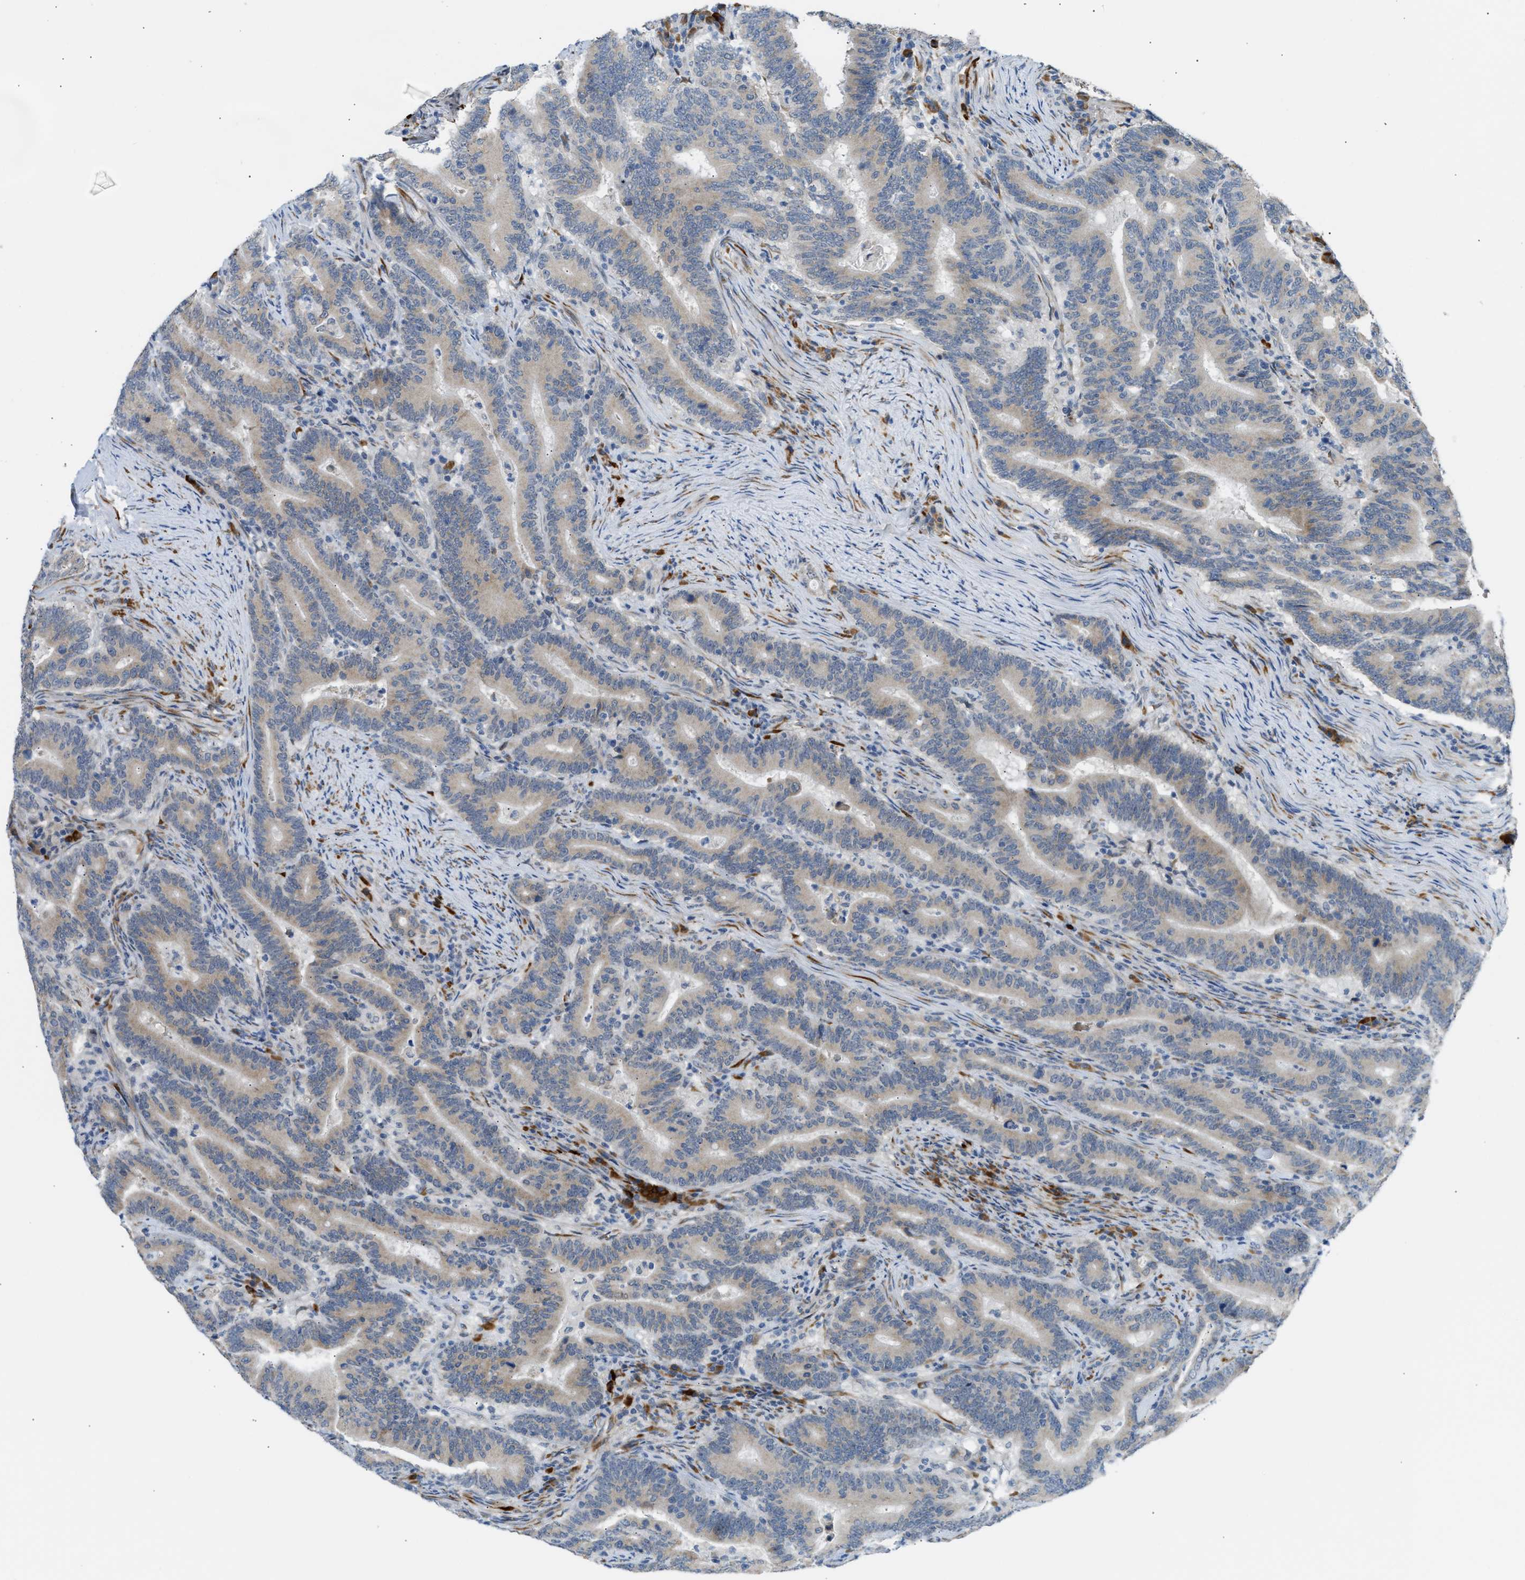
{"staining": {"intensity": "weak", "quantity": ">75%", "location": "cytoplasmic/membranous"}, "tissue": "colorectal cancer", "cell_type": "Tumor cells", "image_type": "cancer", "snomed": [{"axis": "morphology", "description": "Adenocarcinoma, NOS"}, {"axis": "topography", "description": "Colon"}], "caption": "Protein staining of adenocarcinoma (colorectal) tissue displays weak cytoplasmic/membranous staining in about >75% of tumor cells.", "gene": "KCNC2", "patient": {"sex": "female", "age": 66}}